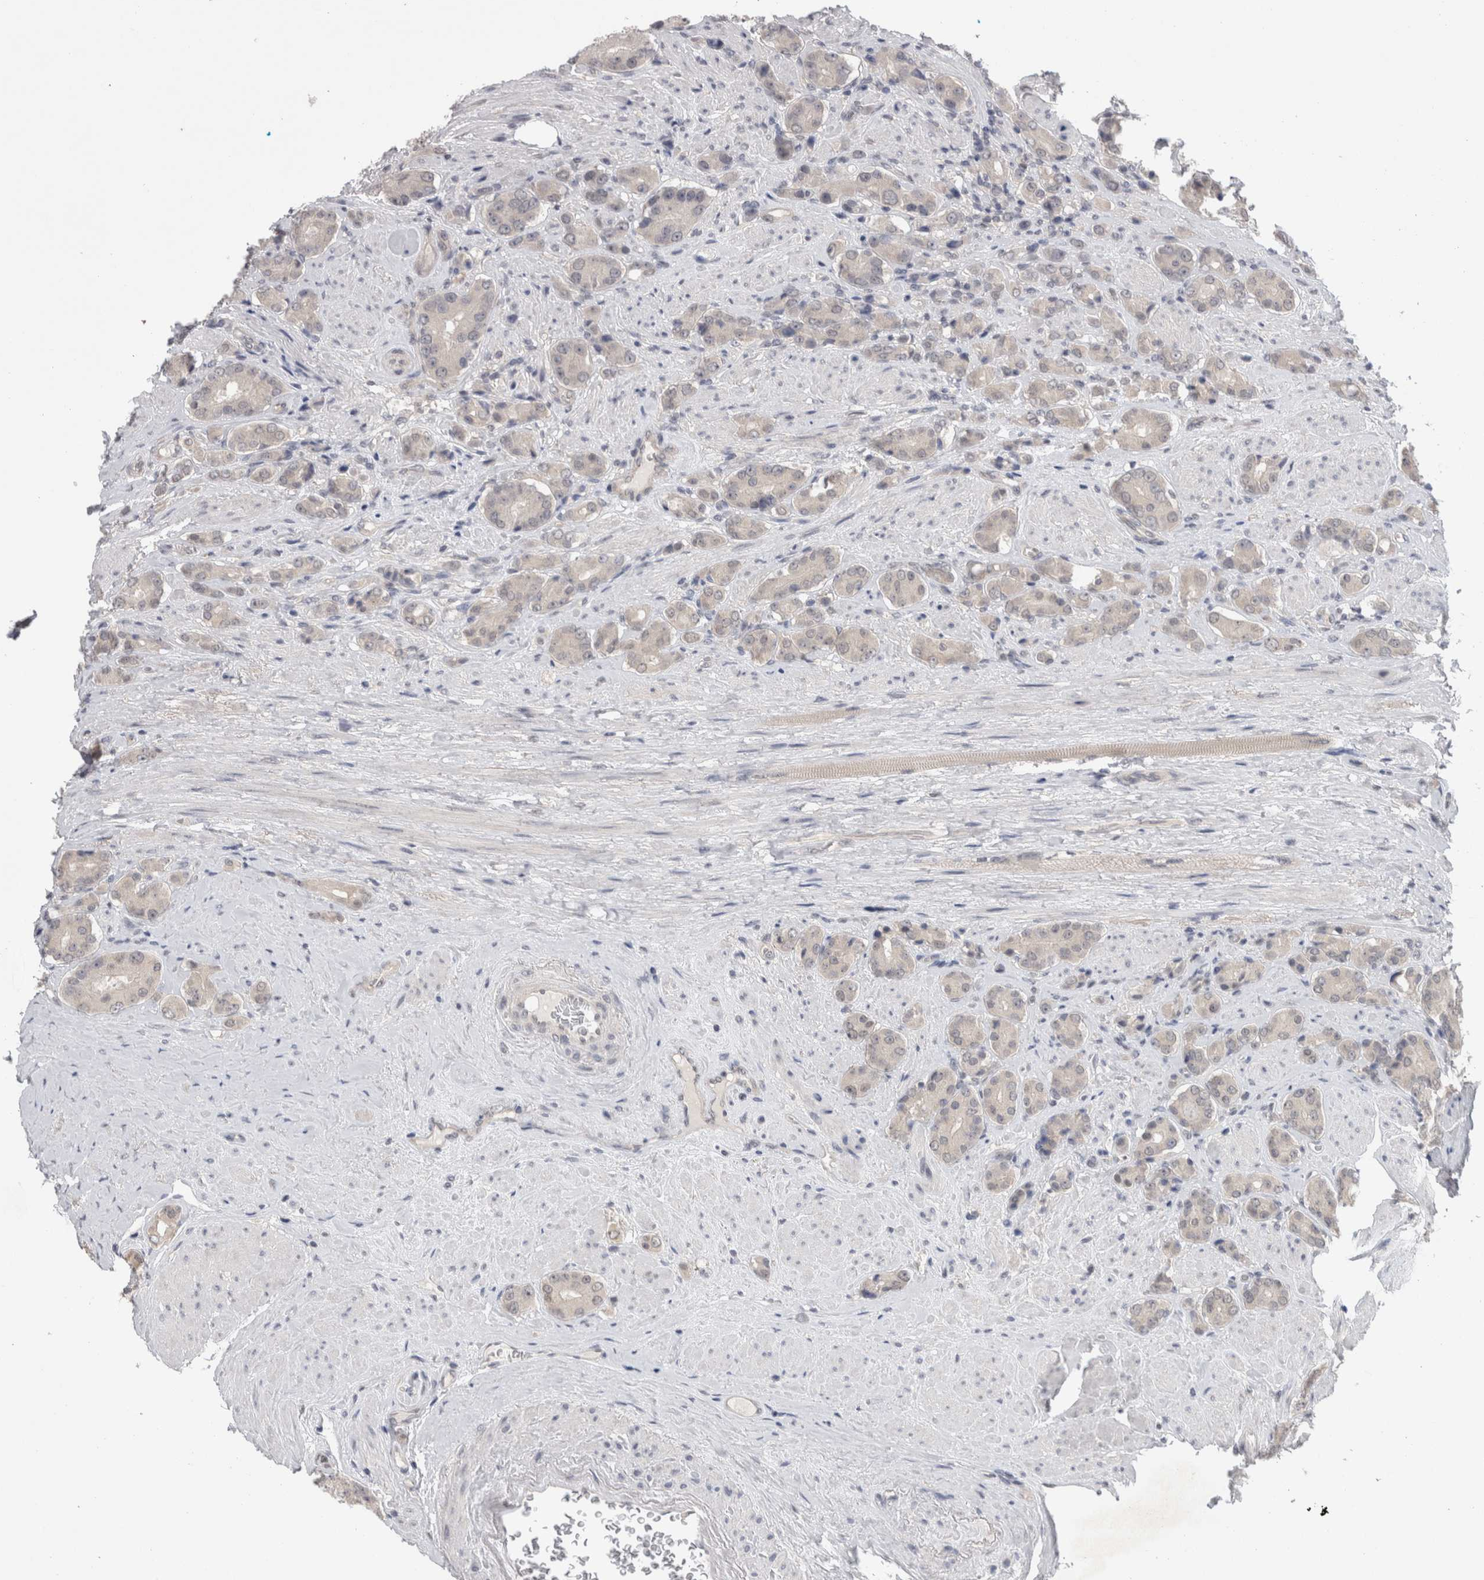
{"staining": {"intensity": "negative", "quantity": "none", "location": "none"}, "tissue": "prostate cancer", "cell_type": "Tumor cells", "image_type": "cancer", "snomed": [{"axis": "morphology", "description": "Adenocarcinoma, High grade"}, {"axis": "topography", "description": "Prostate"}], "caption": "Immunohistochemistry (IHC) image of human prostate cancer (adenocarcinoma (high-grade)) stained for a protein (brown), which exhibits no positivity in tumor cells. Nuclei are stained in blue.", "gene": "ZNF341", "patient": {"sex": "male", "age": 71}}